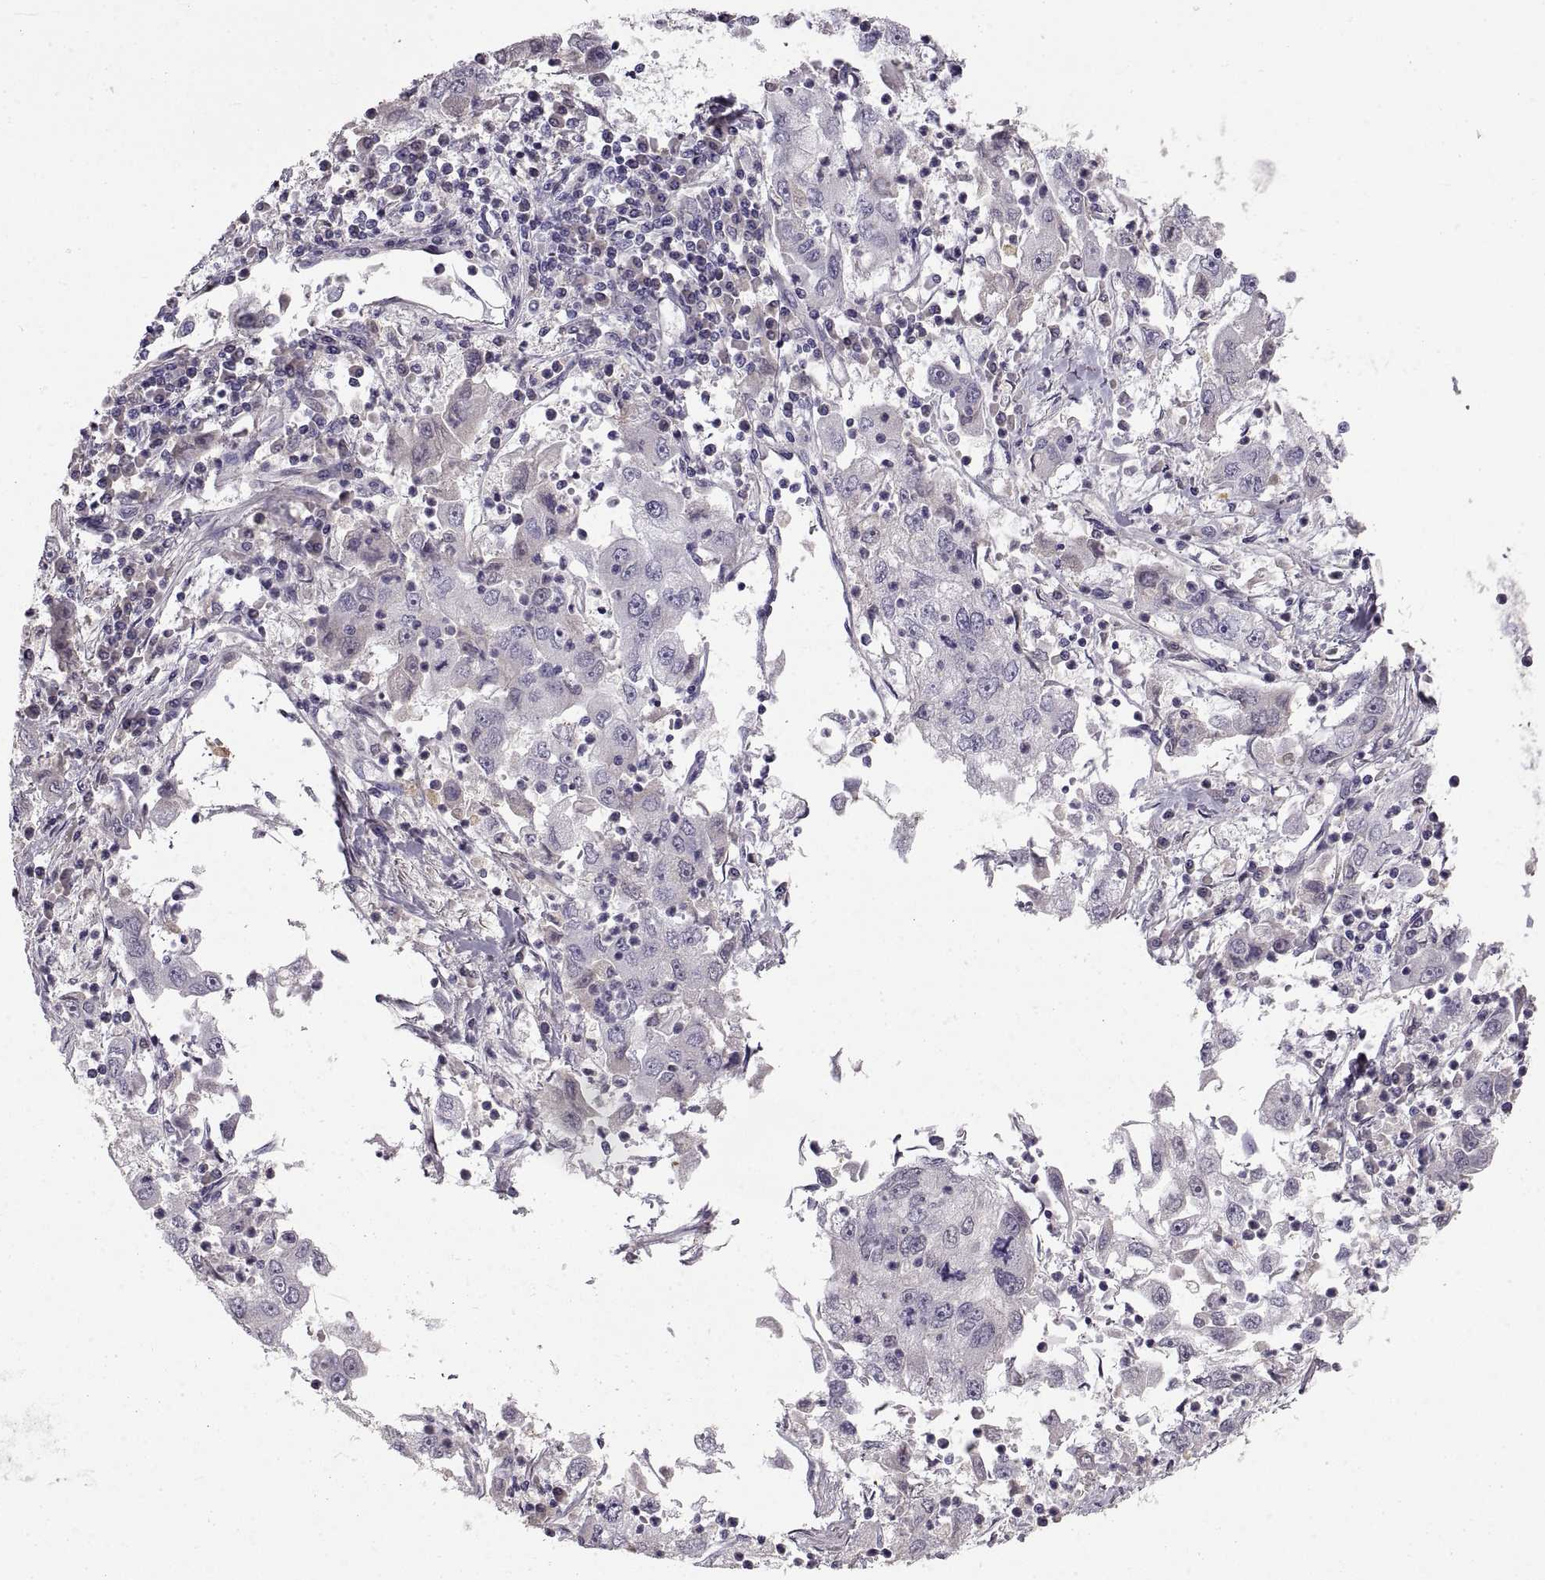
{"staining": {"intensity": "negative", "quantity": "none", "location": "none"}, "tissue": "cervical cancer", "cell_type": "Tumor cells", "image_type": "cancer", "snomed": [{"axis": "morphology", "description": "Squamous cell carcinoma, NOS"}, {"axis": "topography", "description": "Cervix"}], "caption": "Immunohistochemistry photomicrograph of human cervical cancer stained for a protein (brown), which shows no staining in tumor cells. Nuclei are stained in blue.", "gene": "ADAM32", "patient": {"sex": "female", "age": 36}}